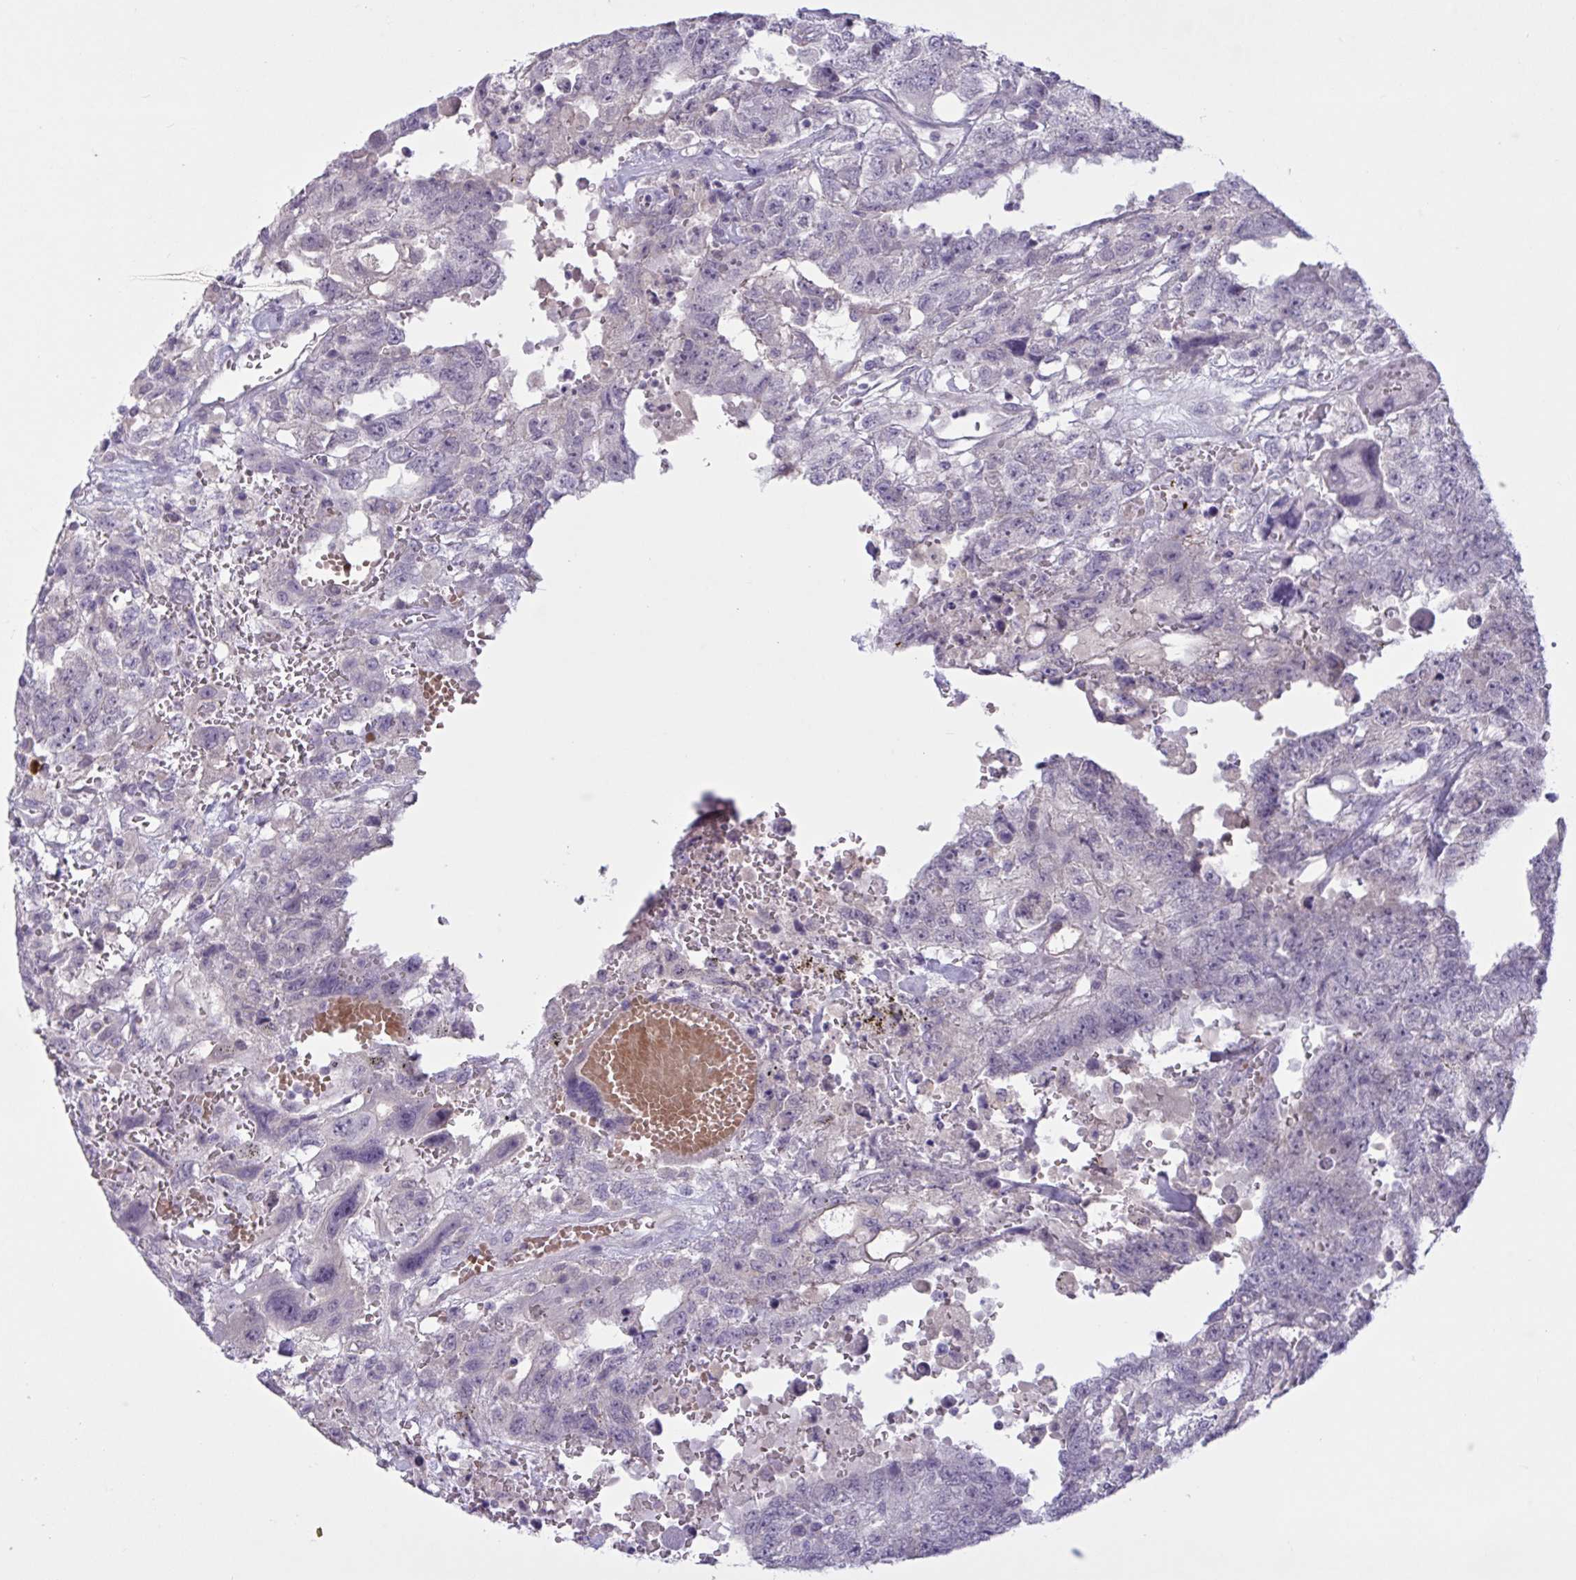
{"staining": {"intensity": "negative", "quantity": "none", "location": "none"}, "tissue": "testis cancer", "cell_type": "Tumor cells", "image_type": "cancer", "snomed": [{"axis": "morphology", "description": "Carcinoma, Embryonal, NOS"}, {"axis": "topography", "description": "Testis"}], "caption": "Micrograph shows no significant protein positivity in tumor cells of testis embryonal carcinoma.", "gene": "RFPL4B", "patient": {"sex": "male", "age": 26}}